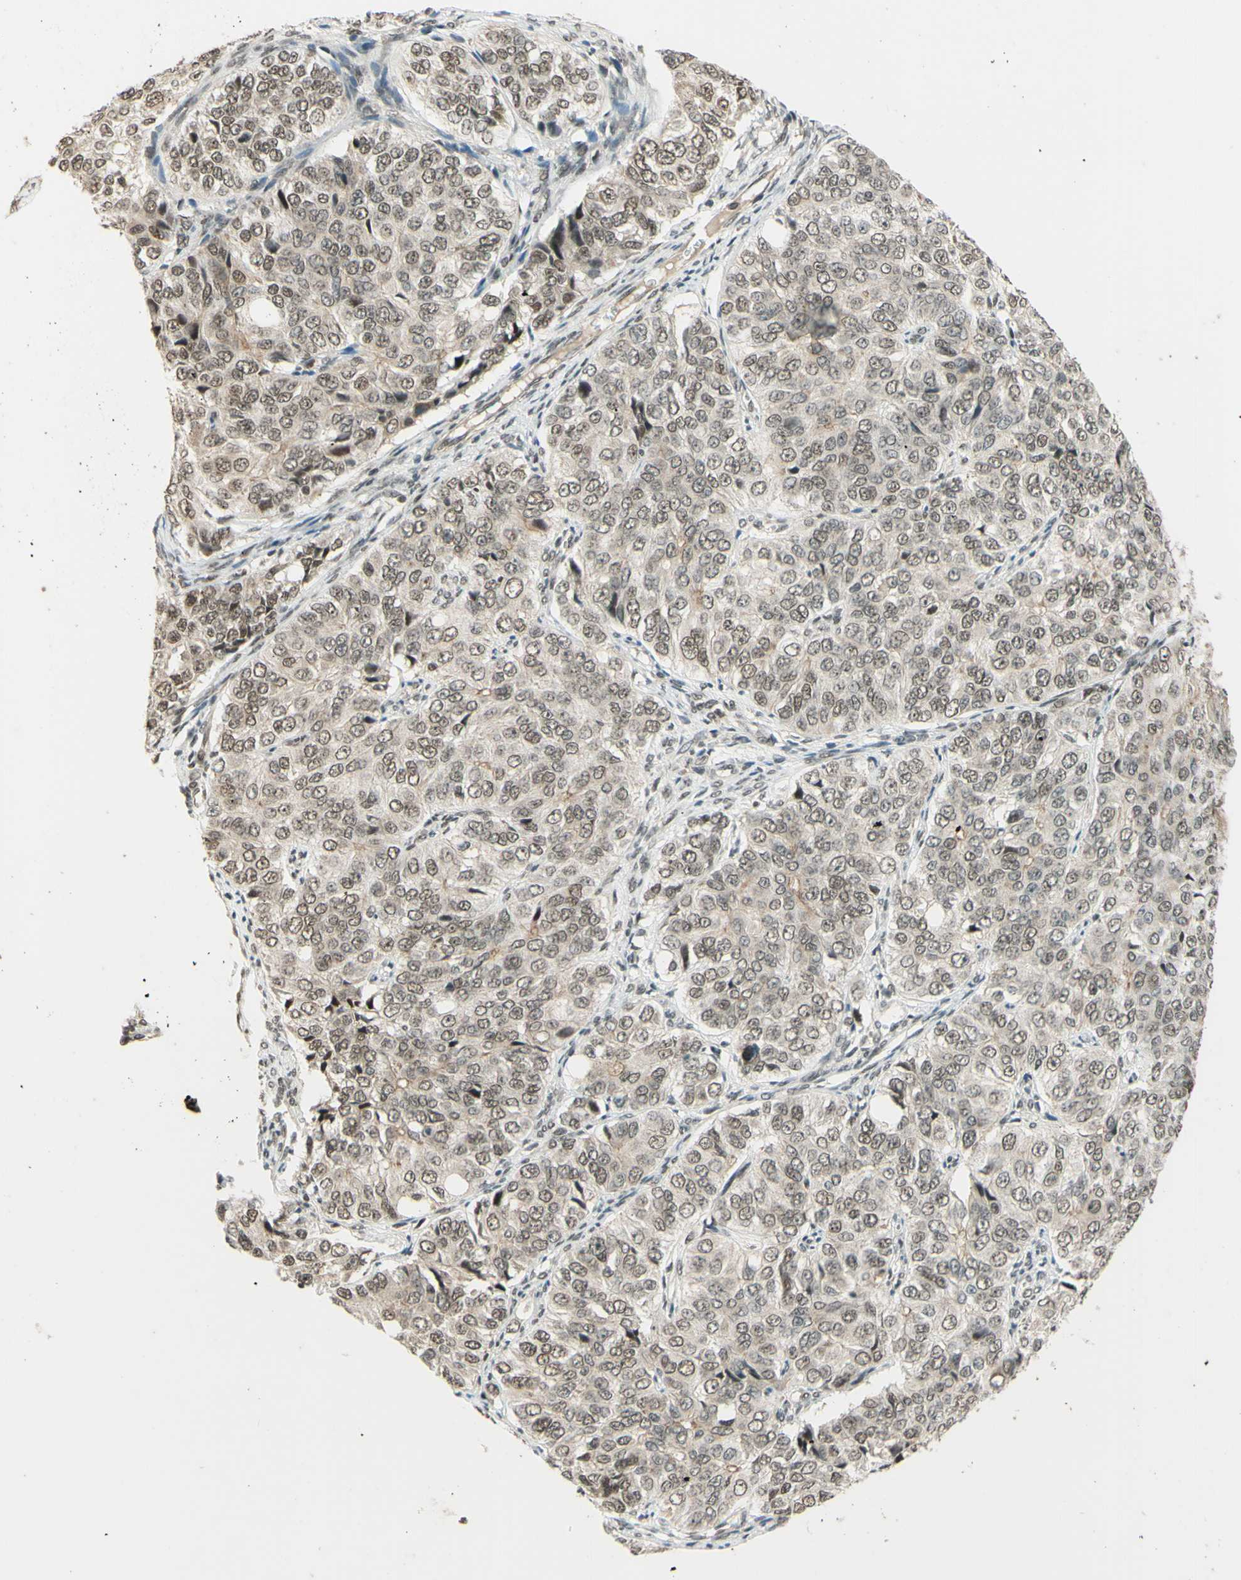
{"staining": {"intensity": "weak", "quantity": ">75%", "location": "nuclear"}, "tissue": "ovarian cancer", "cell_type": "Tumor cells", "image_type": "cancer", "snomed": [{"axis": "morphology", "description": "Carcinoma, endometroid"}, {"axis": "topography", "description": "Ovary"}], "caption": "Immunohistochemistry (DAB (3,3'-diaminobenzidine)) staining of human ovarian cancer reveals weak nuclear protein staining in about >75% of tumor cells.", "gene": "SMARCB1", "patient": {"sex": "female", "age": 51}}